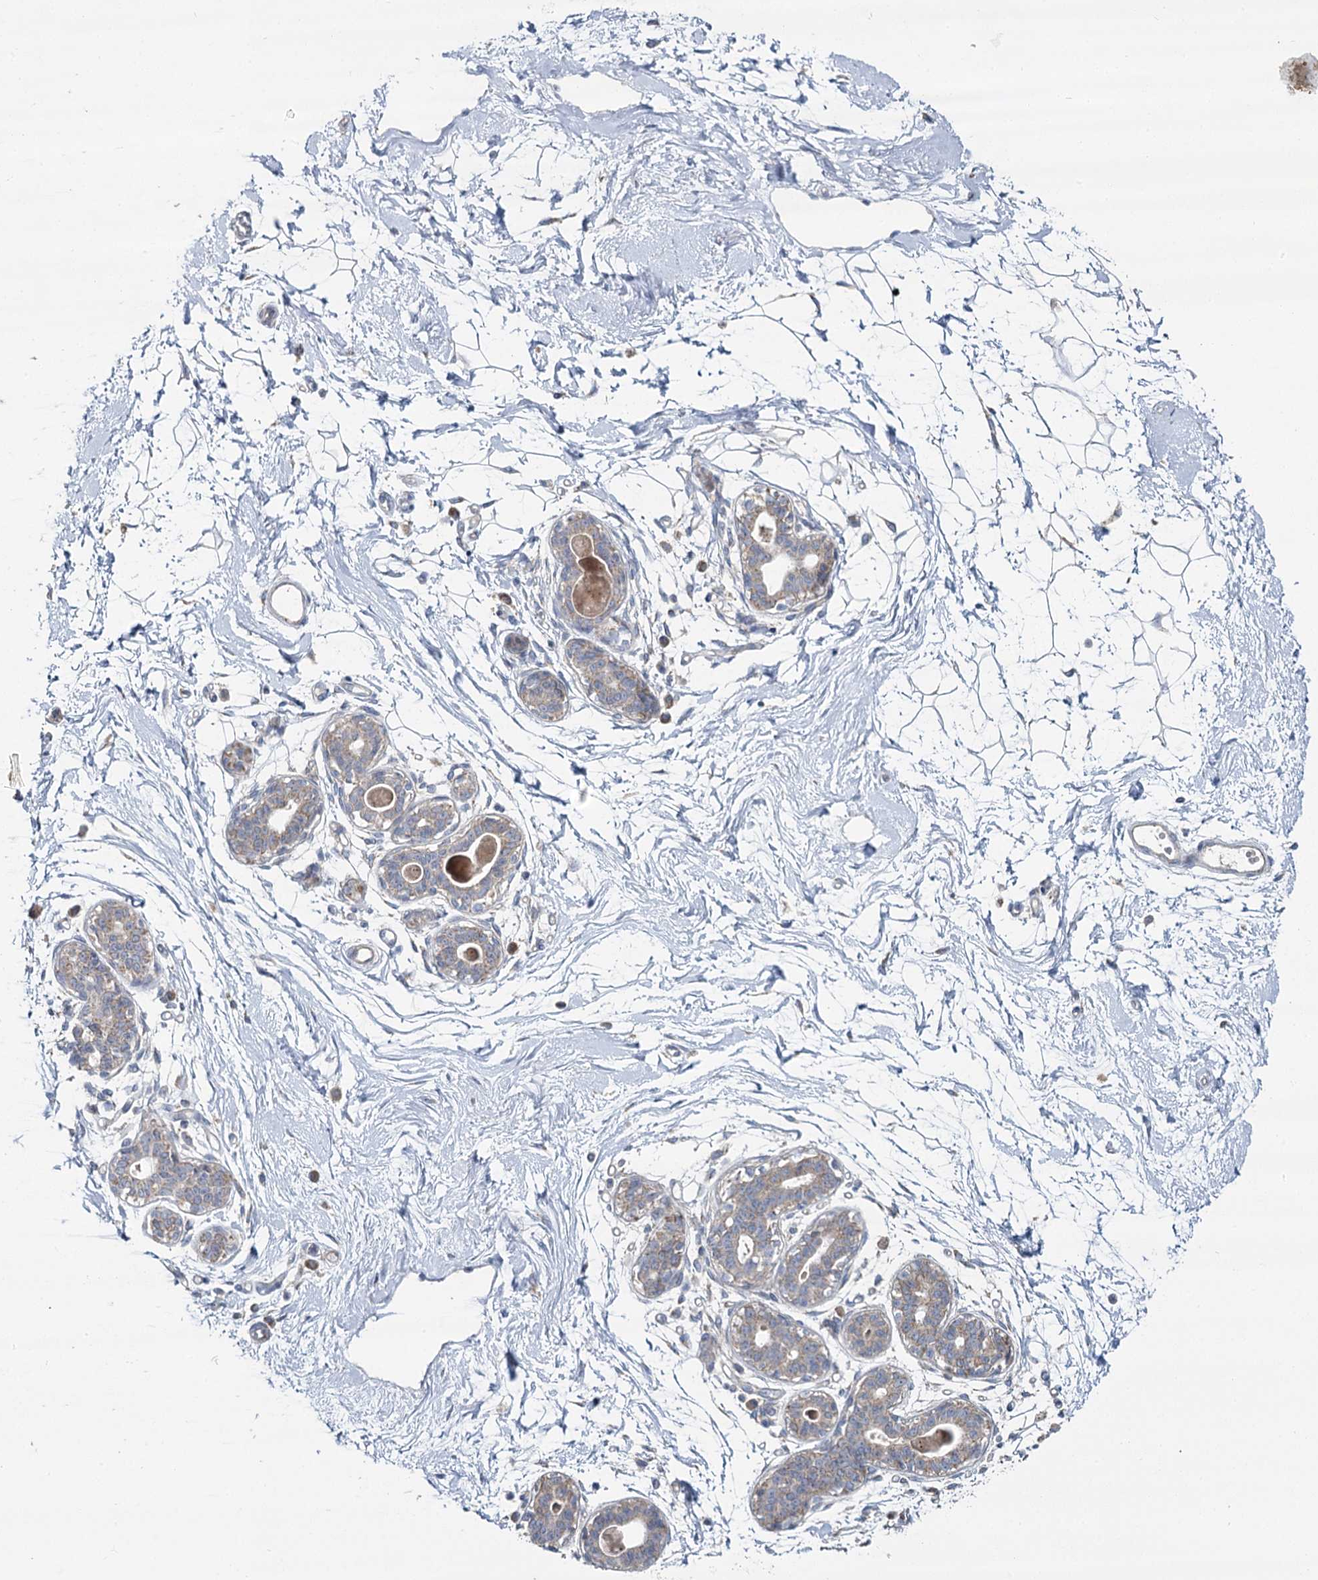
{"staining": {"intensity": "negative", "quantity": "none", "location": "none"}, "tissue": "breast", "cell_type": "Adipocytes", "image_type": "normal", "snomed": [{"axis": "morphology", "description": "Normal tissue, NOS"}, {"axis": "topography", "description": "Breast"}], "caption": "Immunohistochemistry (IHC) micrograph of normal human breast stained for a protein (brown), which reveals no expression in adipocytes. (DAB (3,3'-diaminobenzidine) IHC with hematoxylin counter stain).", "gene": "ACOX2", "patient": {"sex": "female", "age": 45}}